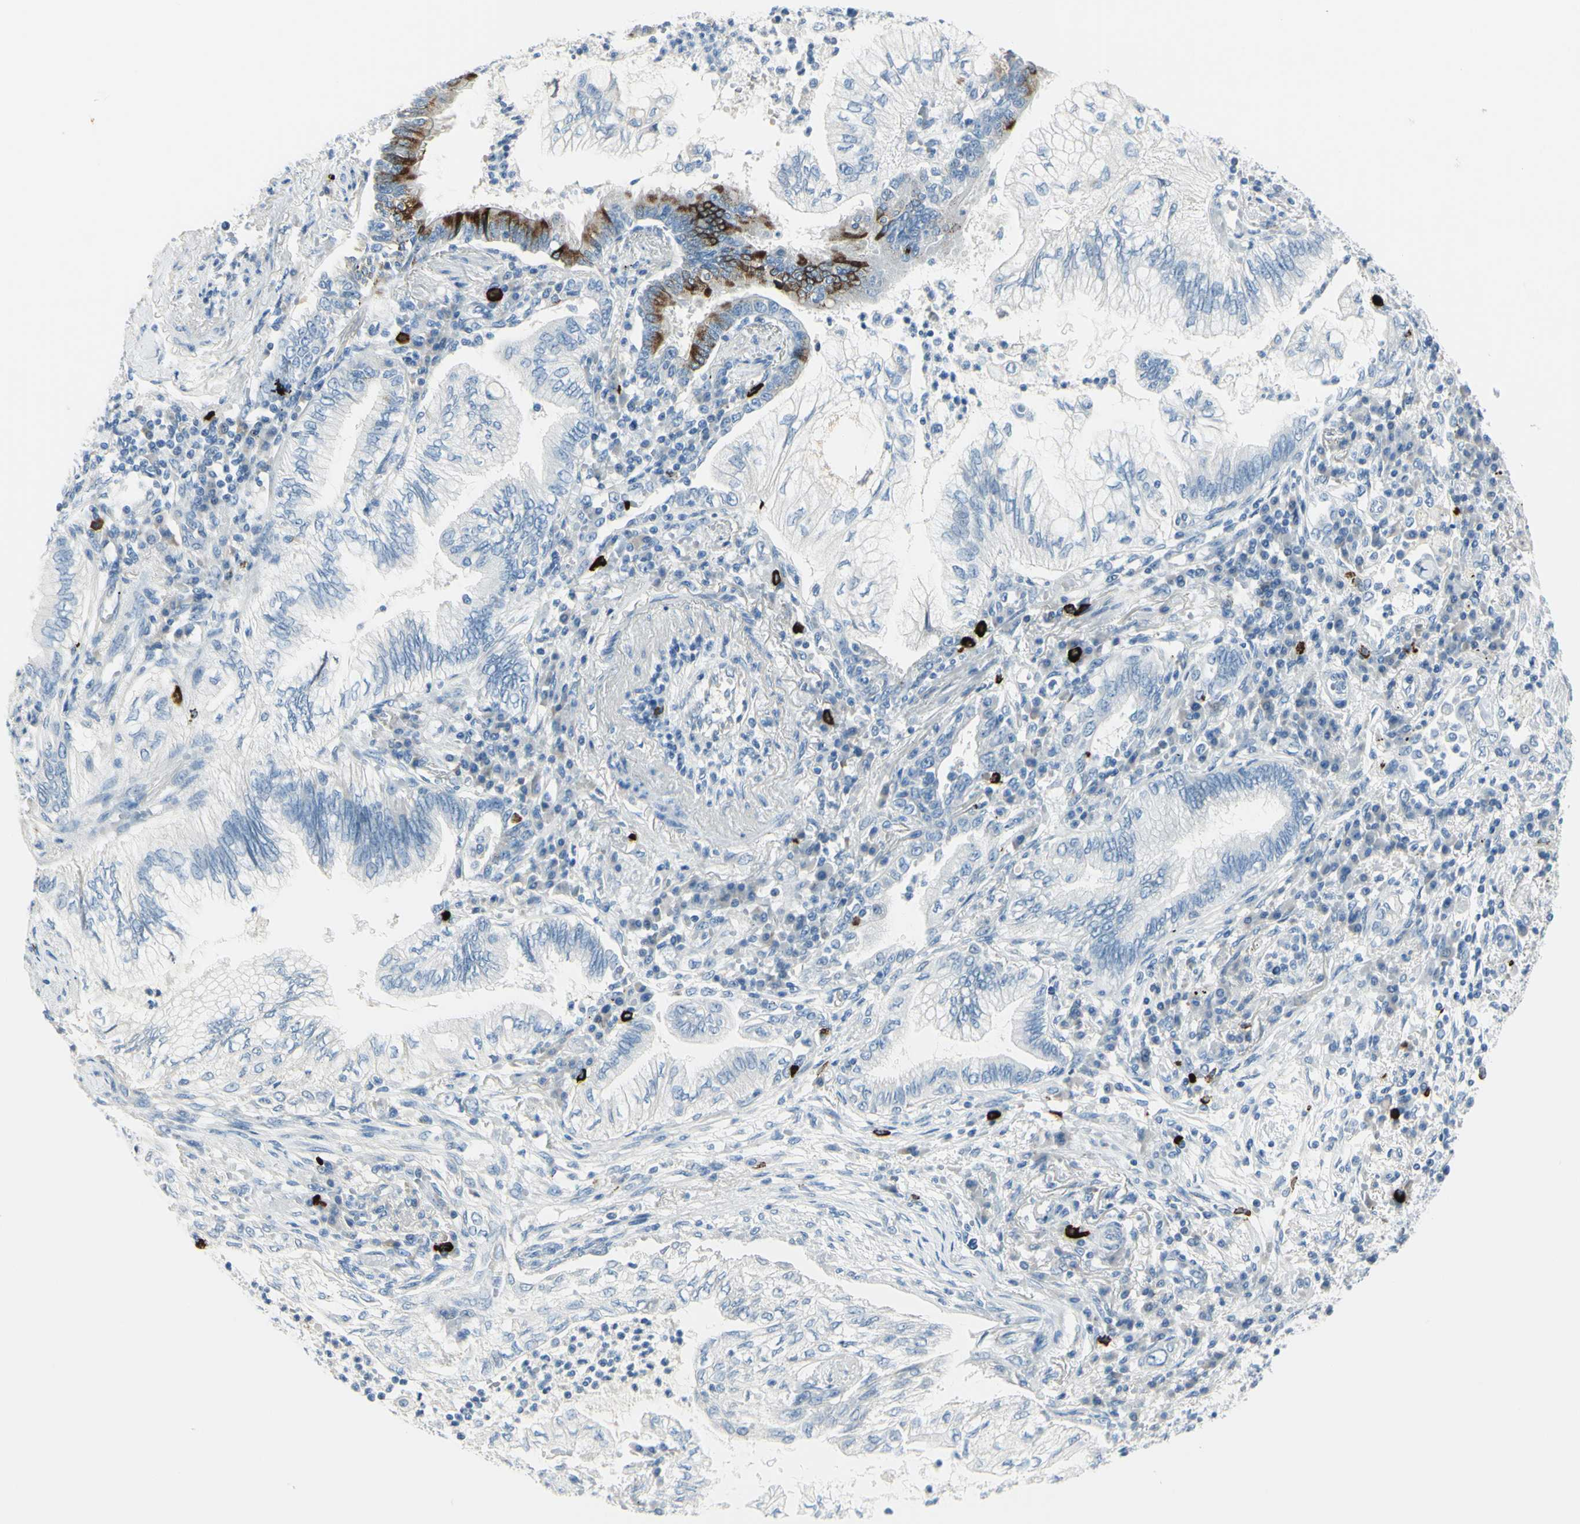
{"staining": {"intensity": "negative", "quantity": "none", "location": "none"}, "tissue": "lung cancer", "cell_type": "Tumor cells", "image_type": "cancer", "snomed": [{"axis": "morphology", "description": "Normal tissue, NOS"}, {"axis": "morphology", "description": "Adenocarcinoma, NOS"}, {"axis": "topography", "description": "Bronchus"}, {"axis": "topography", "description": "Lung"}], "caption": "Tumor cells are negative for brown protein staining in adenocarcinoma (lung).", "gene": "DLG4", "patient": {"sex": "female", "age": 70}}